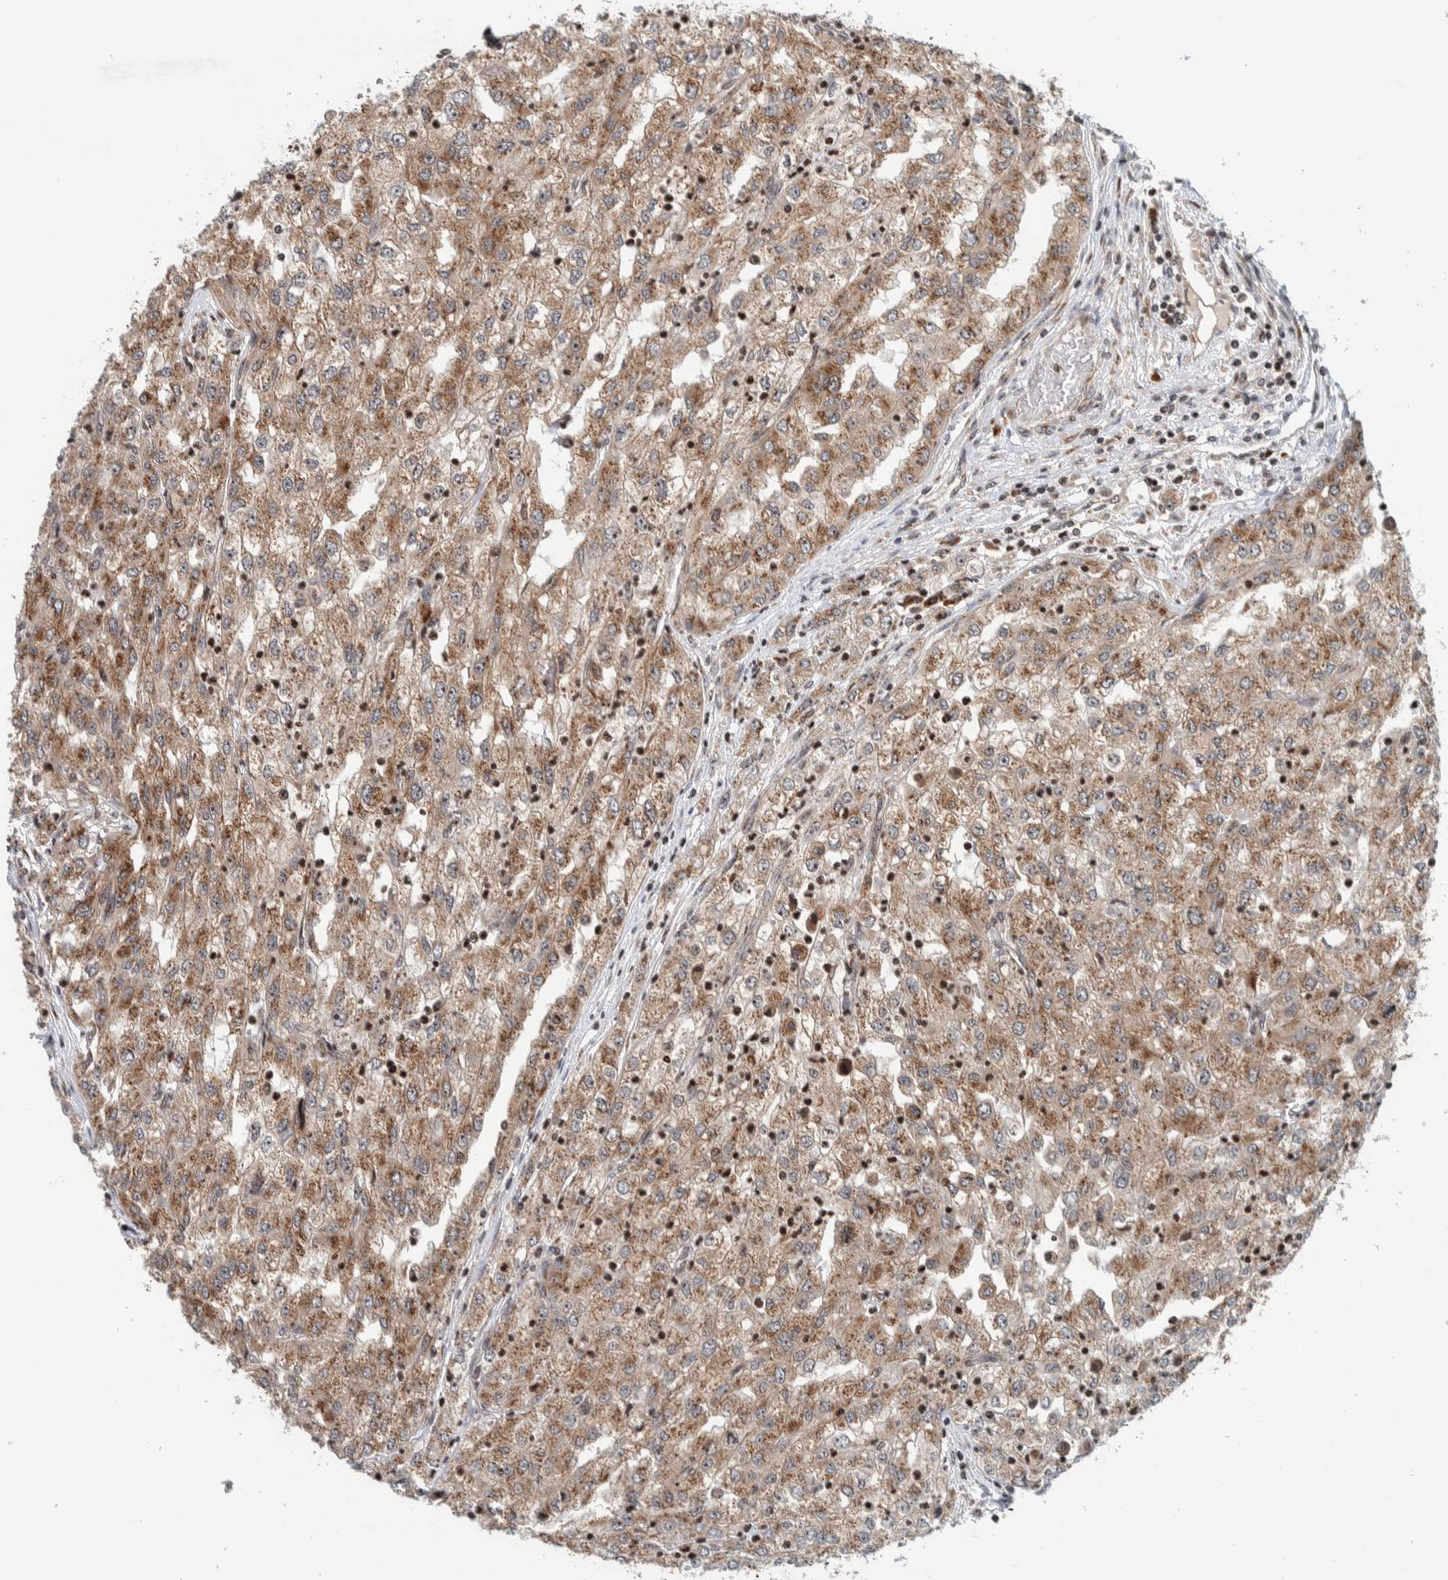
{"staining": {"intensity": "moderate", "quantity": ">75%", "location": "cytoplasmic/membranous"}, "tissue": "renal cancer", "cell_type": "Tumor cells", "image_type": "cancer", "snomed": [{"axis": "morphology", "description": "Adenocarcinoma, NOS"}, {"axis": "topography", "description": "Kidney"}], "caption": "The immunohistochemical stain highlights moderate cytoplasmic/membranous expression in tumor cells of renal cancer (adenocarcinoma) tissue.", "gene": "CCDC182", "patient": {"sex": "female", "age": 54}}